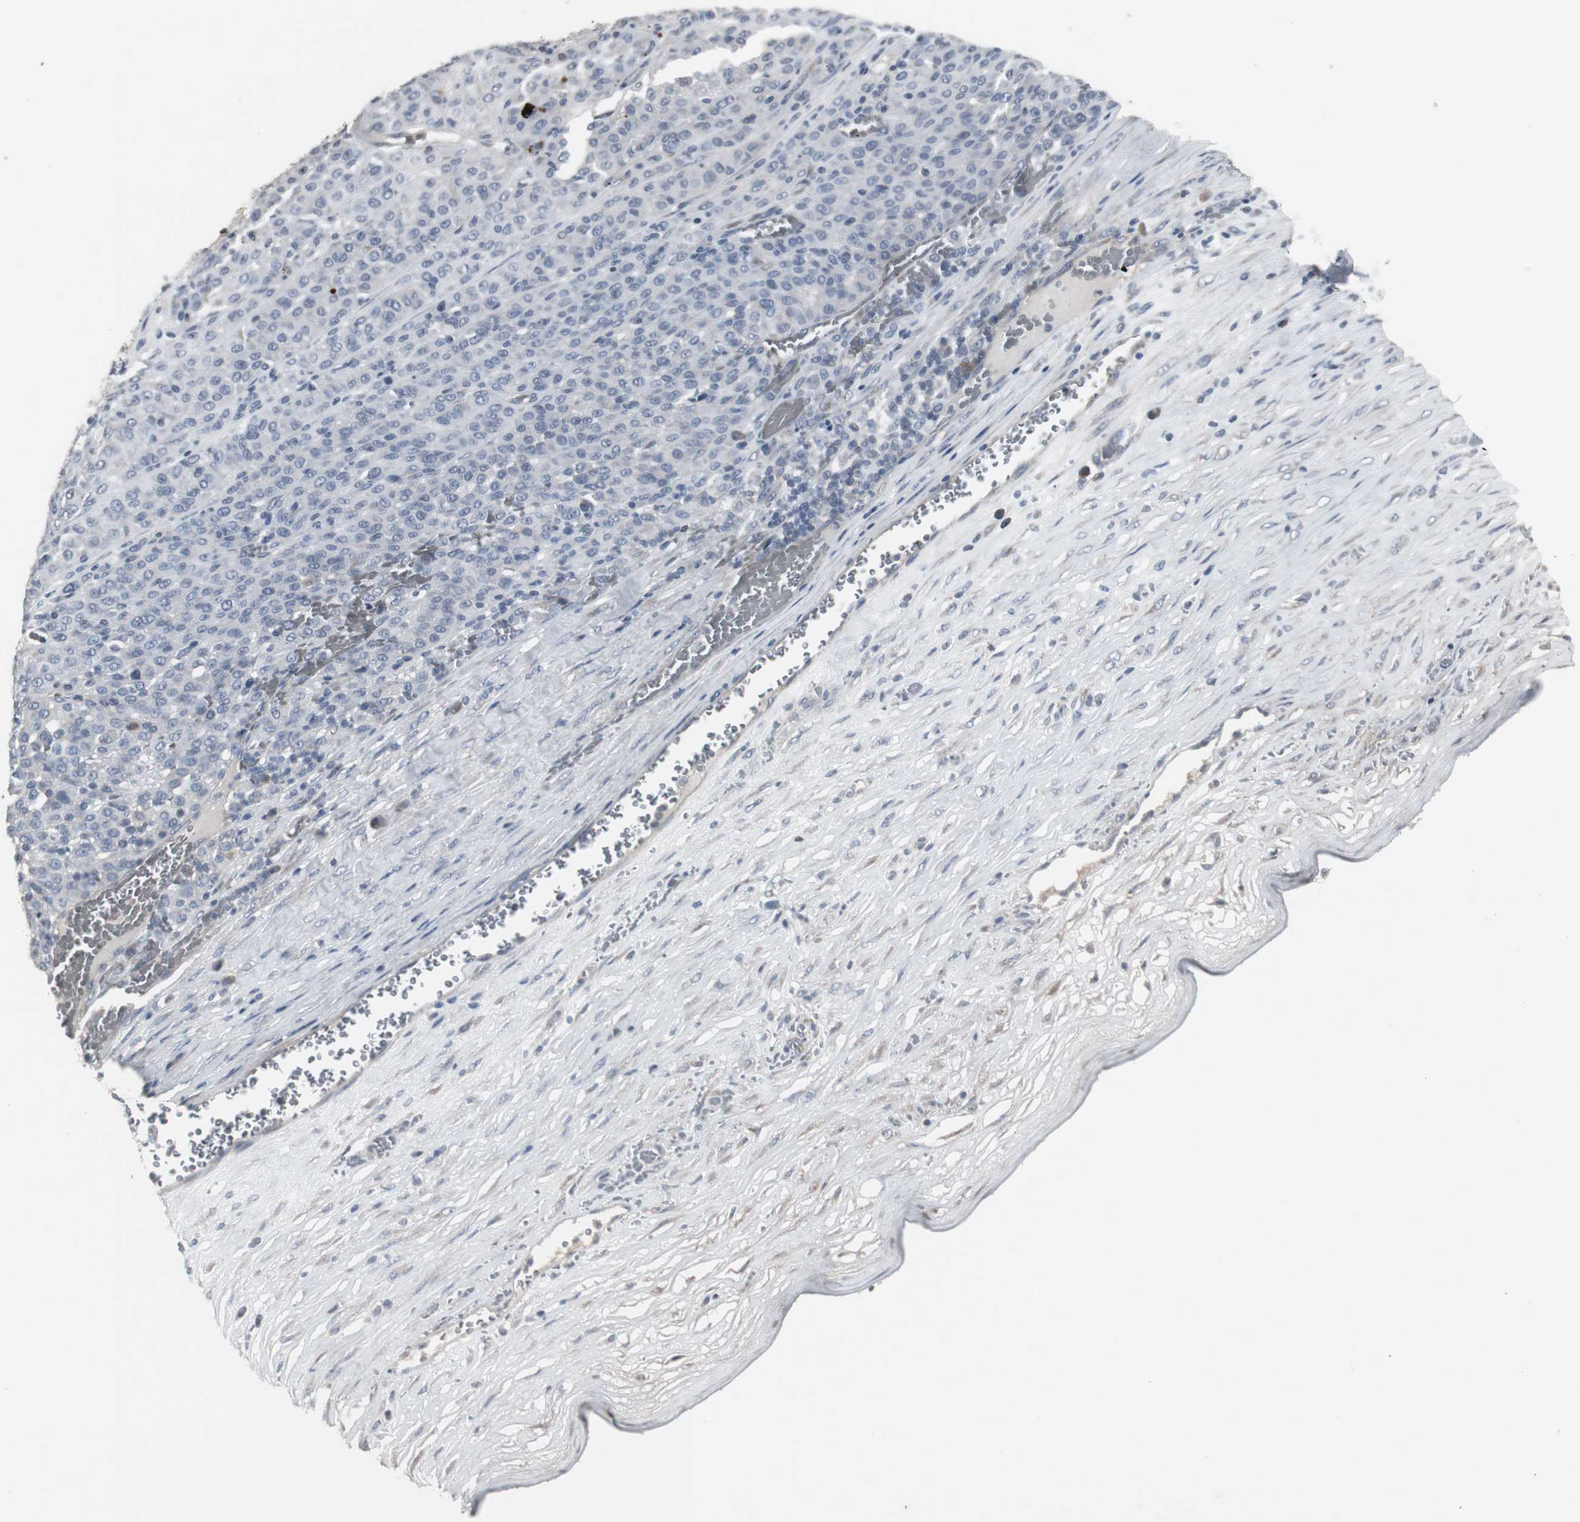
{"staining": {"intensity": "negative", "quantity": "none", "location": "none"}, "tissue": "melanoma", "cell_type": "Tumor cells", "image_type": "cancer", "snomed": [{"axis": "morphology", "description": "Malignant melanoma, Metastatic site"}, {"axis": "topography", "description": "Pancreas"}], "caption": "Immunohistochemistry photomicrograph of malignant melanoma (metastatic site) stained for a protein (brown), which shows no expression in tumor cells. (Stains: DAB (3,3'-diaminobenzidine) immunohistochemistry (IHC) with hematoxylin counter stain, Microscopy: brightfield microscopy at high magnification).", "gene": "ACAA1", "patient": {"sex": "female", "age": 30}}